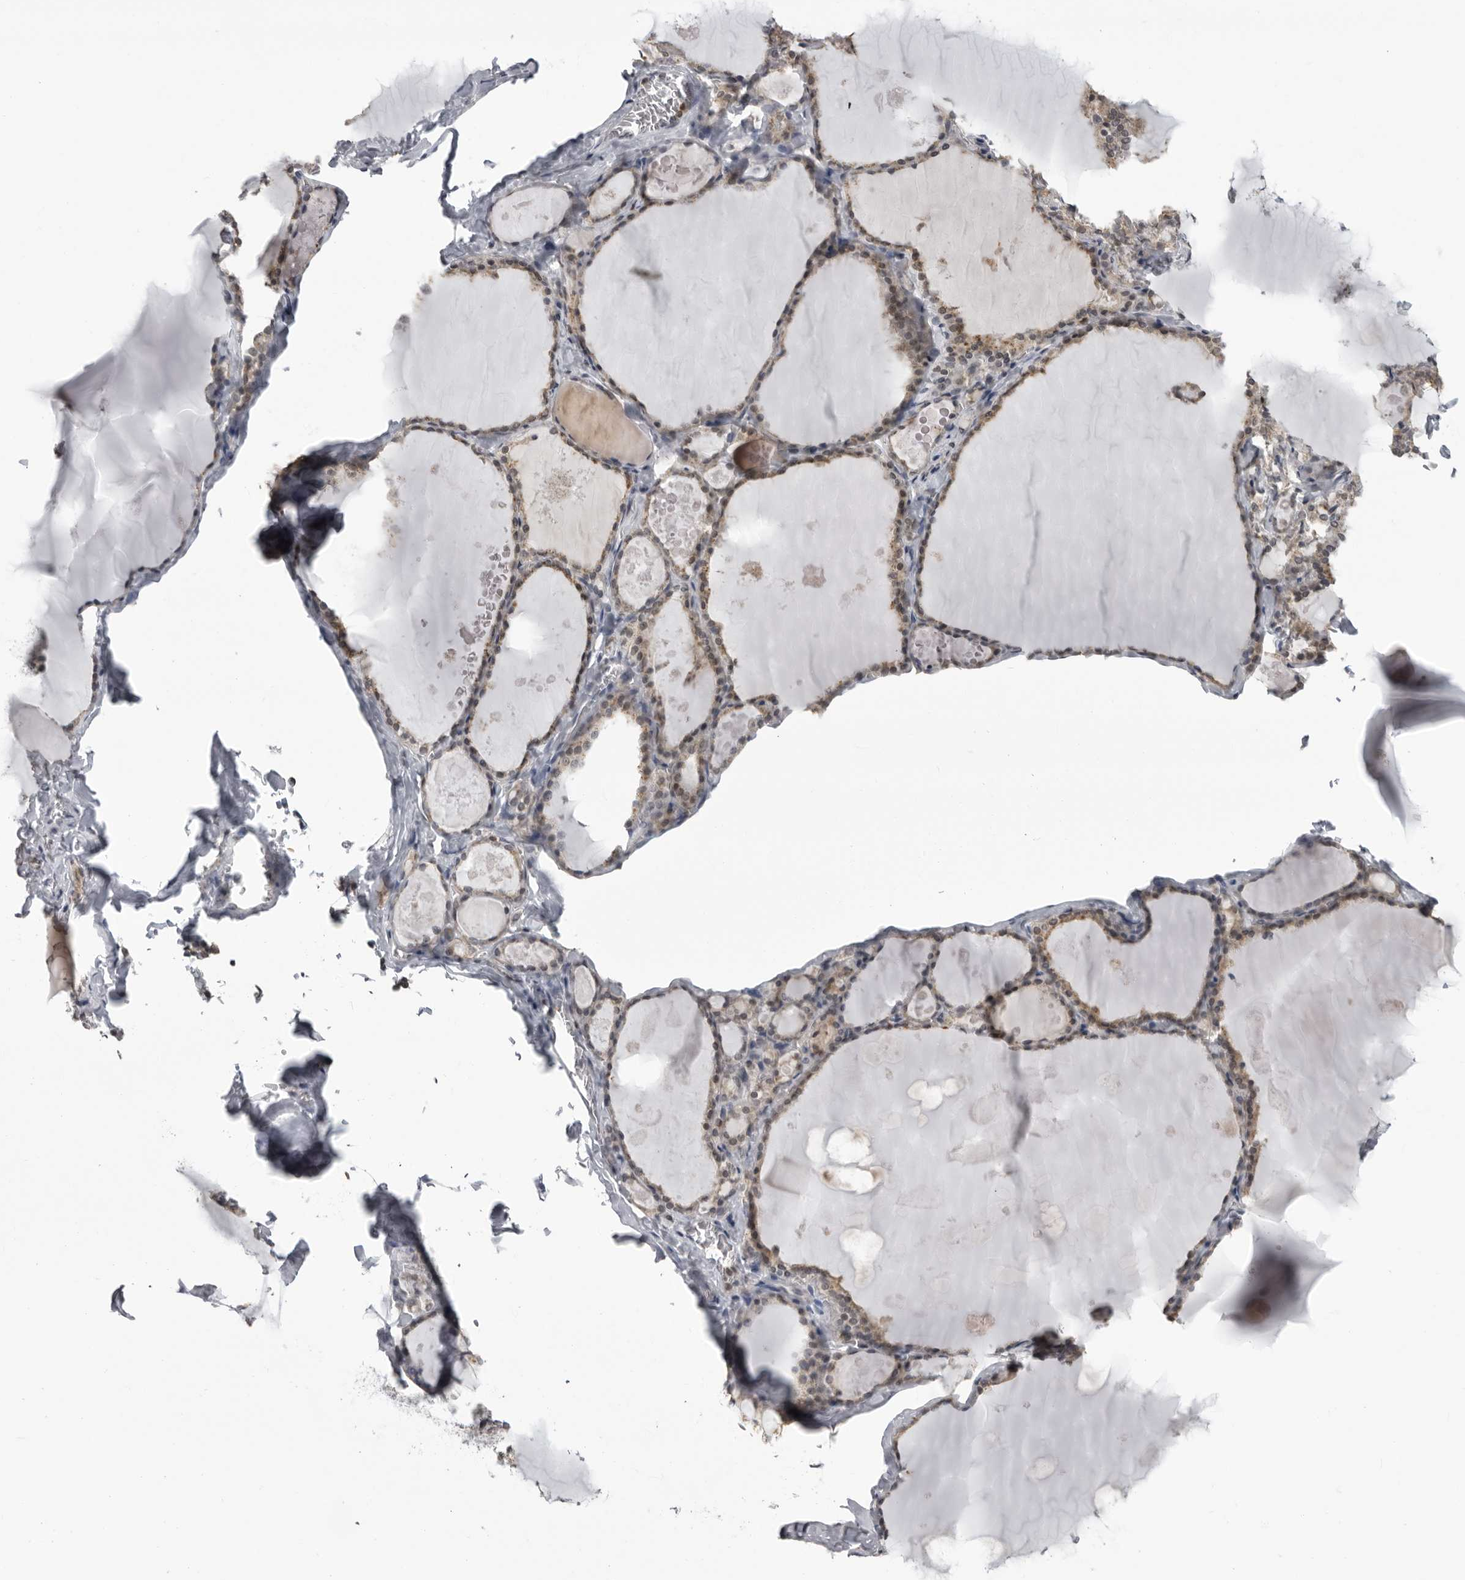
{"staining": {"intensity": "weak", "quantity": ">75%", "location": "cytoplasmic/membranous"}, "tissue": "thyroid gland", "cell_type": "Glandular cells", "image_type": "normal", "snomed": [{"axis": "morphology", "description": "Normal tissue, NOS"}, {"axis": "topography", "description": "Thyroid gland"}], "caption": "Brown immunohistochemical staining in normal human thyroid gland reveals weak cytoplasmic/membranous staining in approximately >75% of glandular cells.", "gene": "PDCL3", "patient": {"sex": "male", "age": 56}}